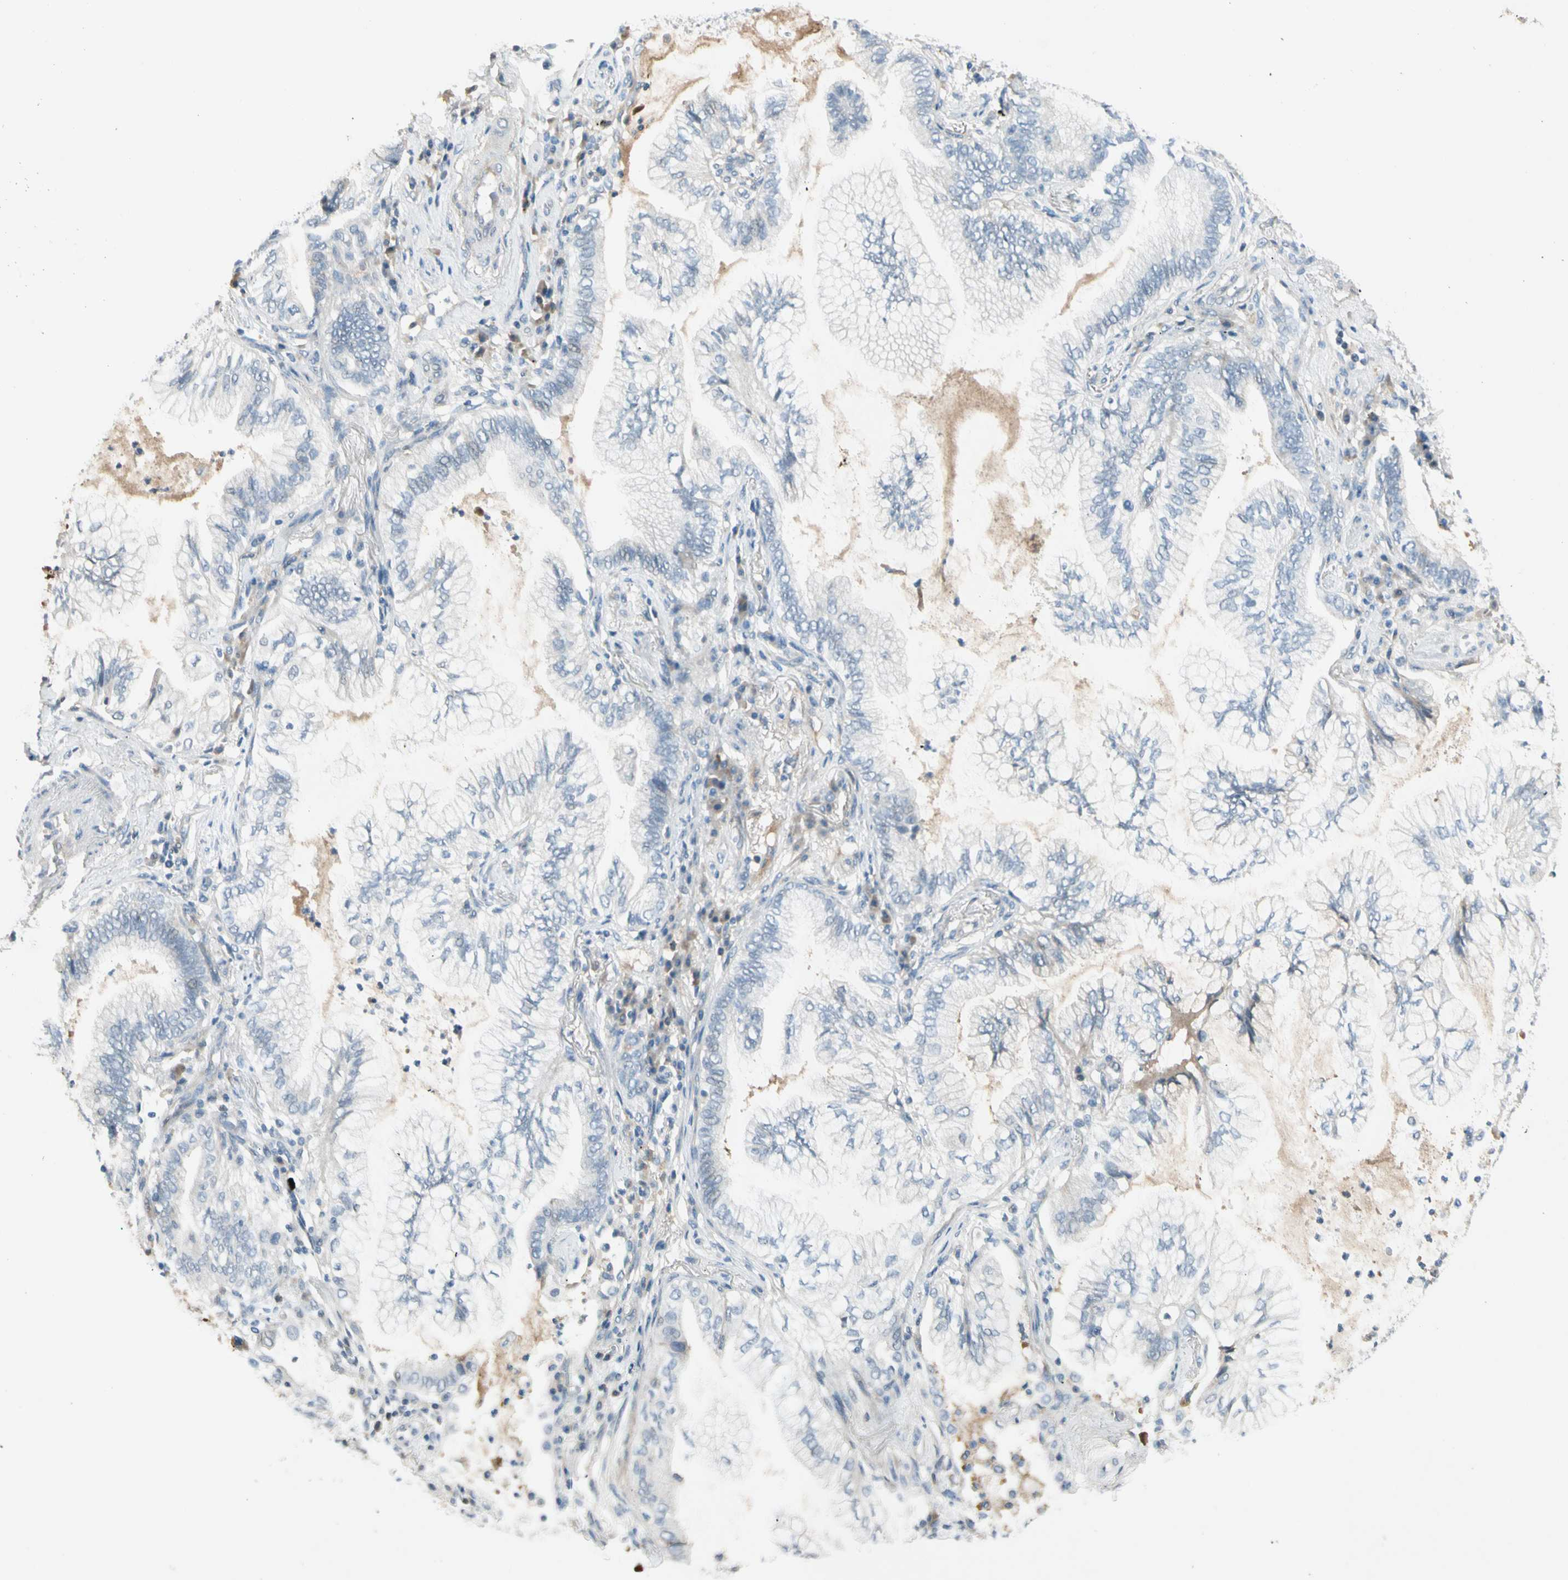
{"staining": {"intensity": "negative", "quantity": "none", "location": "none"}, "tissue": "lung cancer", "cell_type": "Tumor cells", "image_type": "cancer", "snomed": [{"axis": "morphology", "description": "Normal tissue, NOS"}, {"axis": "morphology", "description": "Adenocarcinoma, NOS"}, {"axis": "topography", "description": "Bronchus"}, {"axis": "topography", "description": "Lung"}], "caption": "This is a photomicrograph of IHC staining of adenocarcinoma (lung), which shows no expression in tumor cells.", "gene": "SERPIND1", "patient": {"sex": "female", "age": 70}}